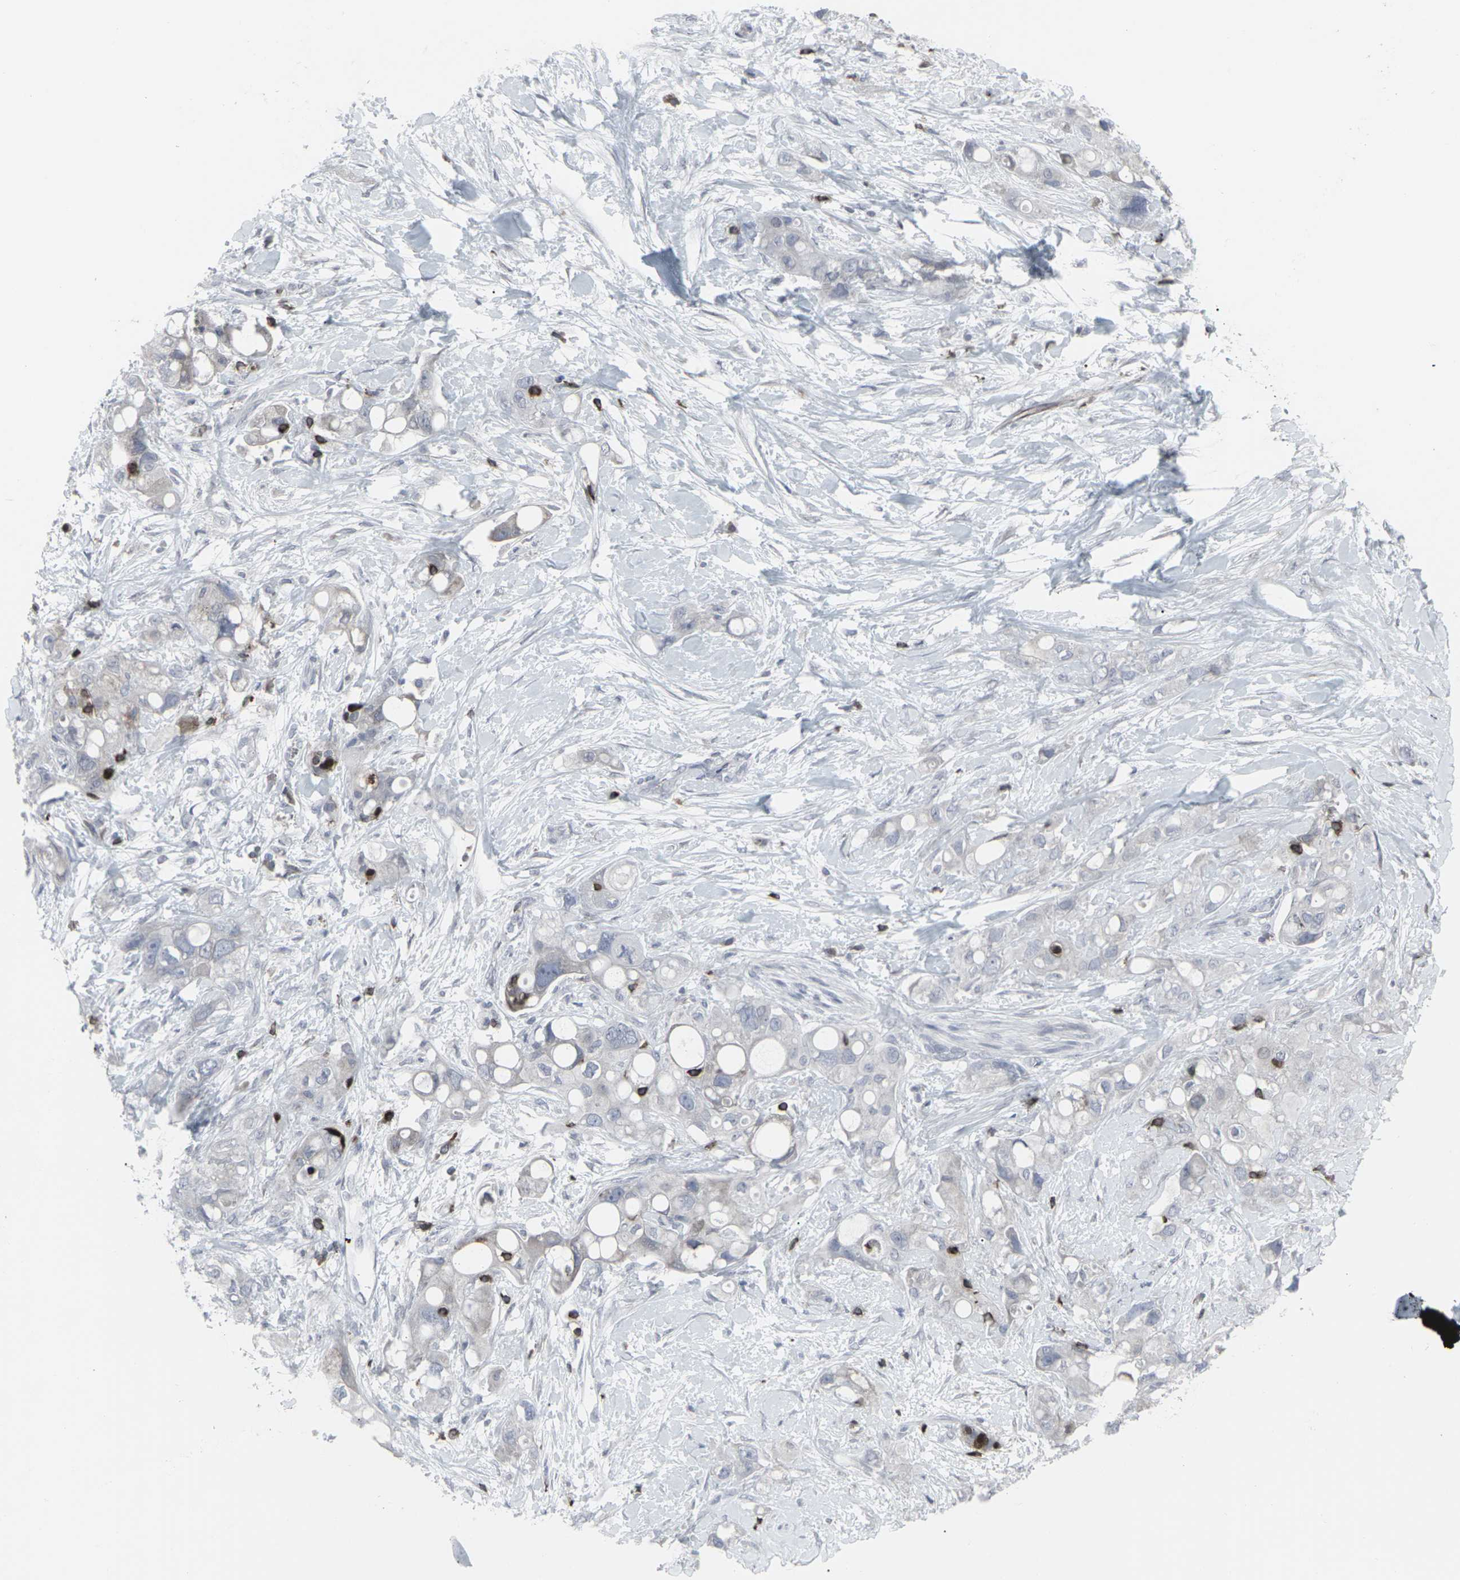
{"staining": {"intensity": "negative", "quantity": "none", "location": "none"}, "tissue": "pancreatic cancer", "cell_type": "Tumor cells", "image_type": "cancer", "snomed": [{"axis": "morphology", "description": "Adenocarcinoma, NOS"}, {"axis": "topography", "description": "Pancreas"}], "caption": "Tumor cells show no significant protein positivity in adenocarcinoma (pancreatic).", "gene": "APOBEC2", "patient": {"sex": "female", "age": 56}}